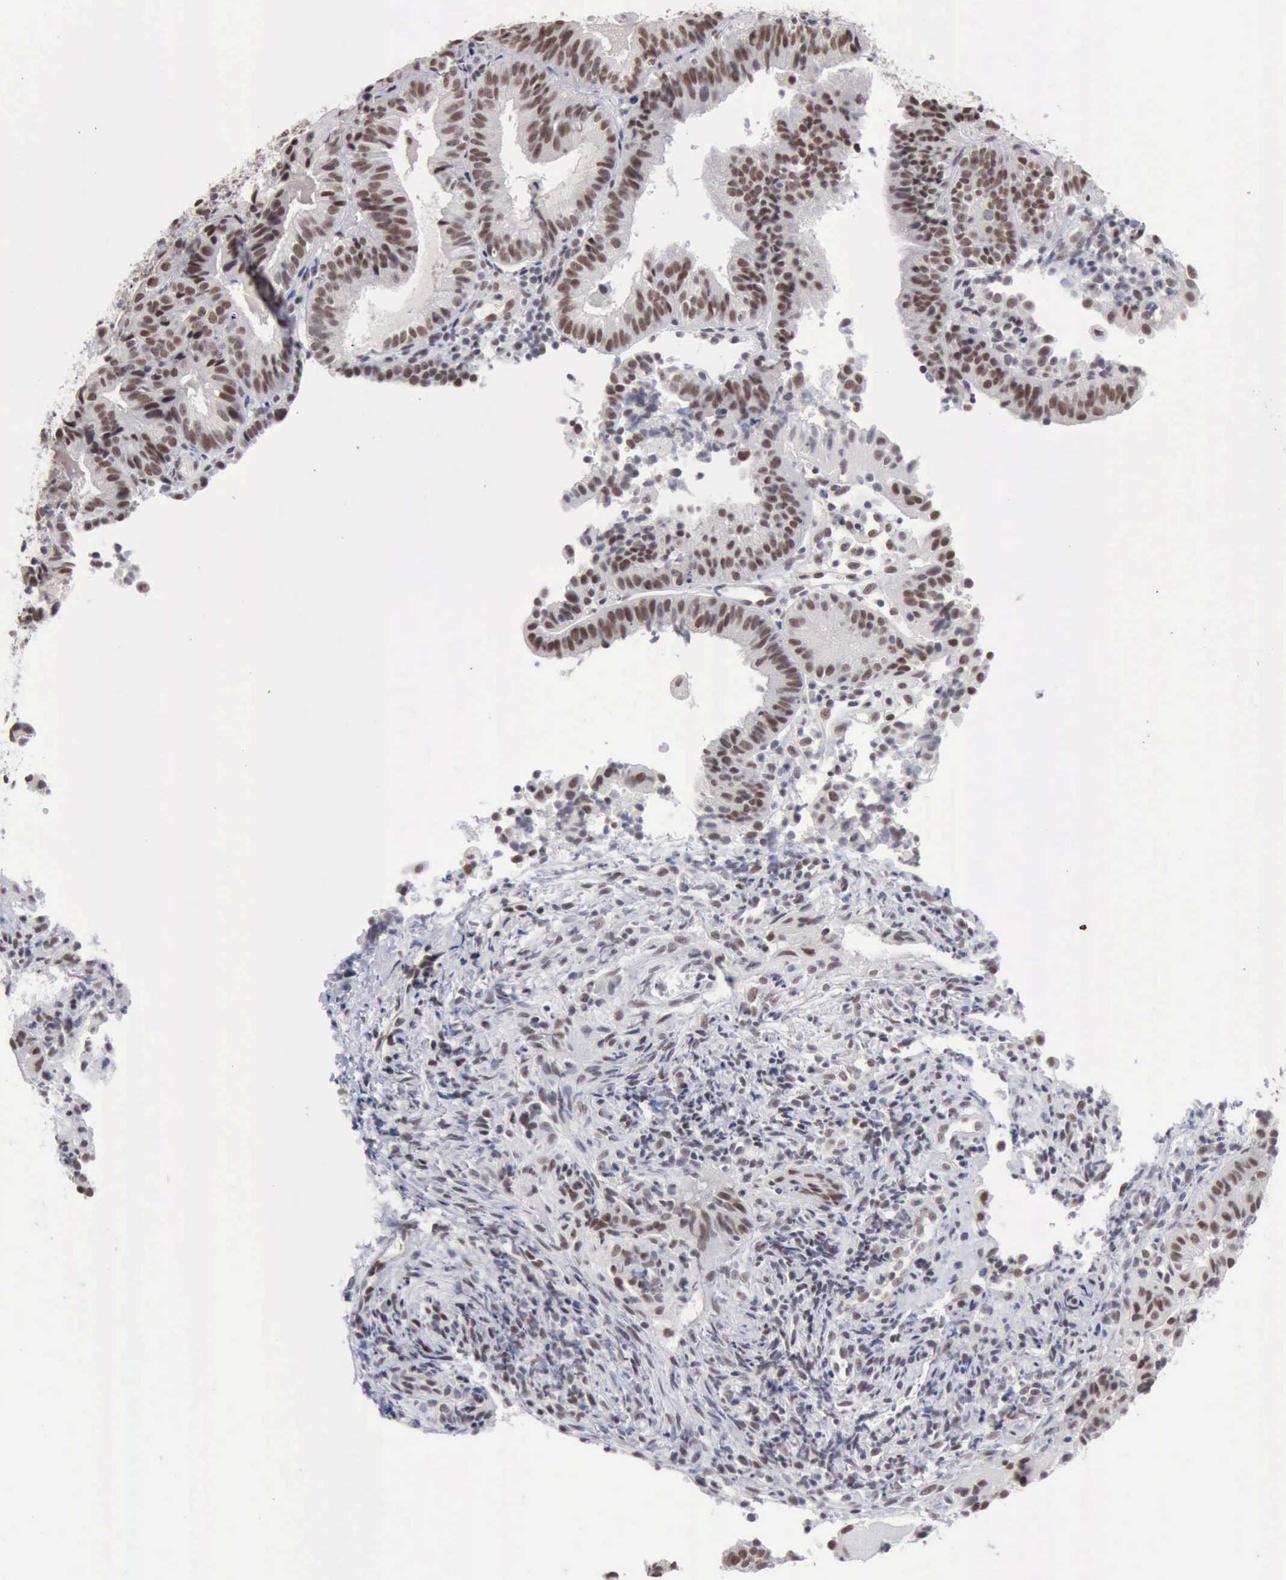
{"staining": {"intensity": "weak", "quantity": ">75%", "location": "nuclear"}, "tissue": "cervical cancer", "cell_type": "Tumor cells", "image_type": "cancer", "snomed": [{"axis": "morphology", "description": "Adenocarcinoma, NOS"}, {"axis": "topography", "description": "Cervix"}], "caption": "Protein staining of cervical cancer (adenocarcinoma) tissue displays weak nuclear expression in about >75% of tumor cells. The staining was performed using DAB (3,3'-diaminobenzidine), with brown indicating positive protein expression. Nuclei are stained blue with hematoxylin.", "gene": "TAF1", "patient": {"sex": "female", "age": 60}}